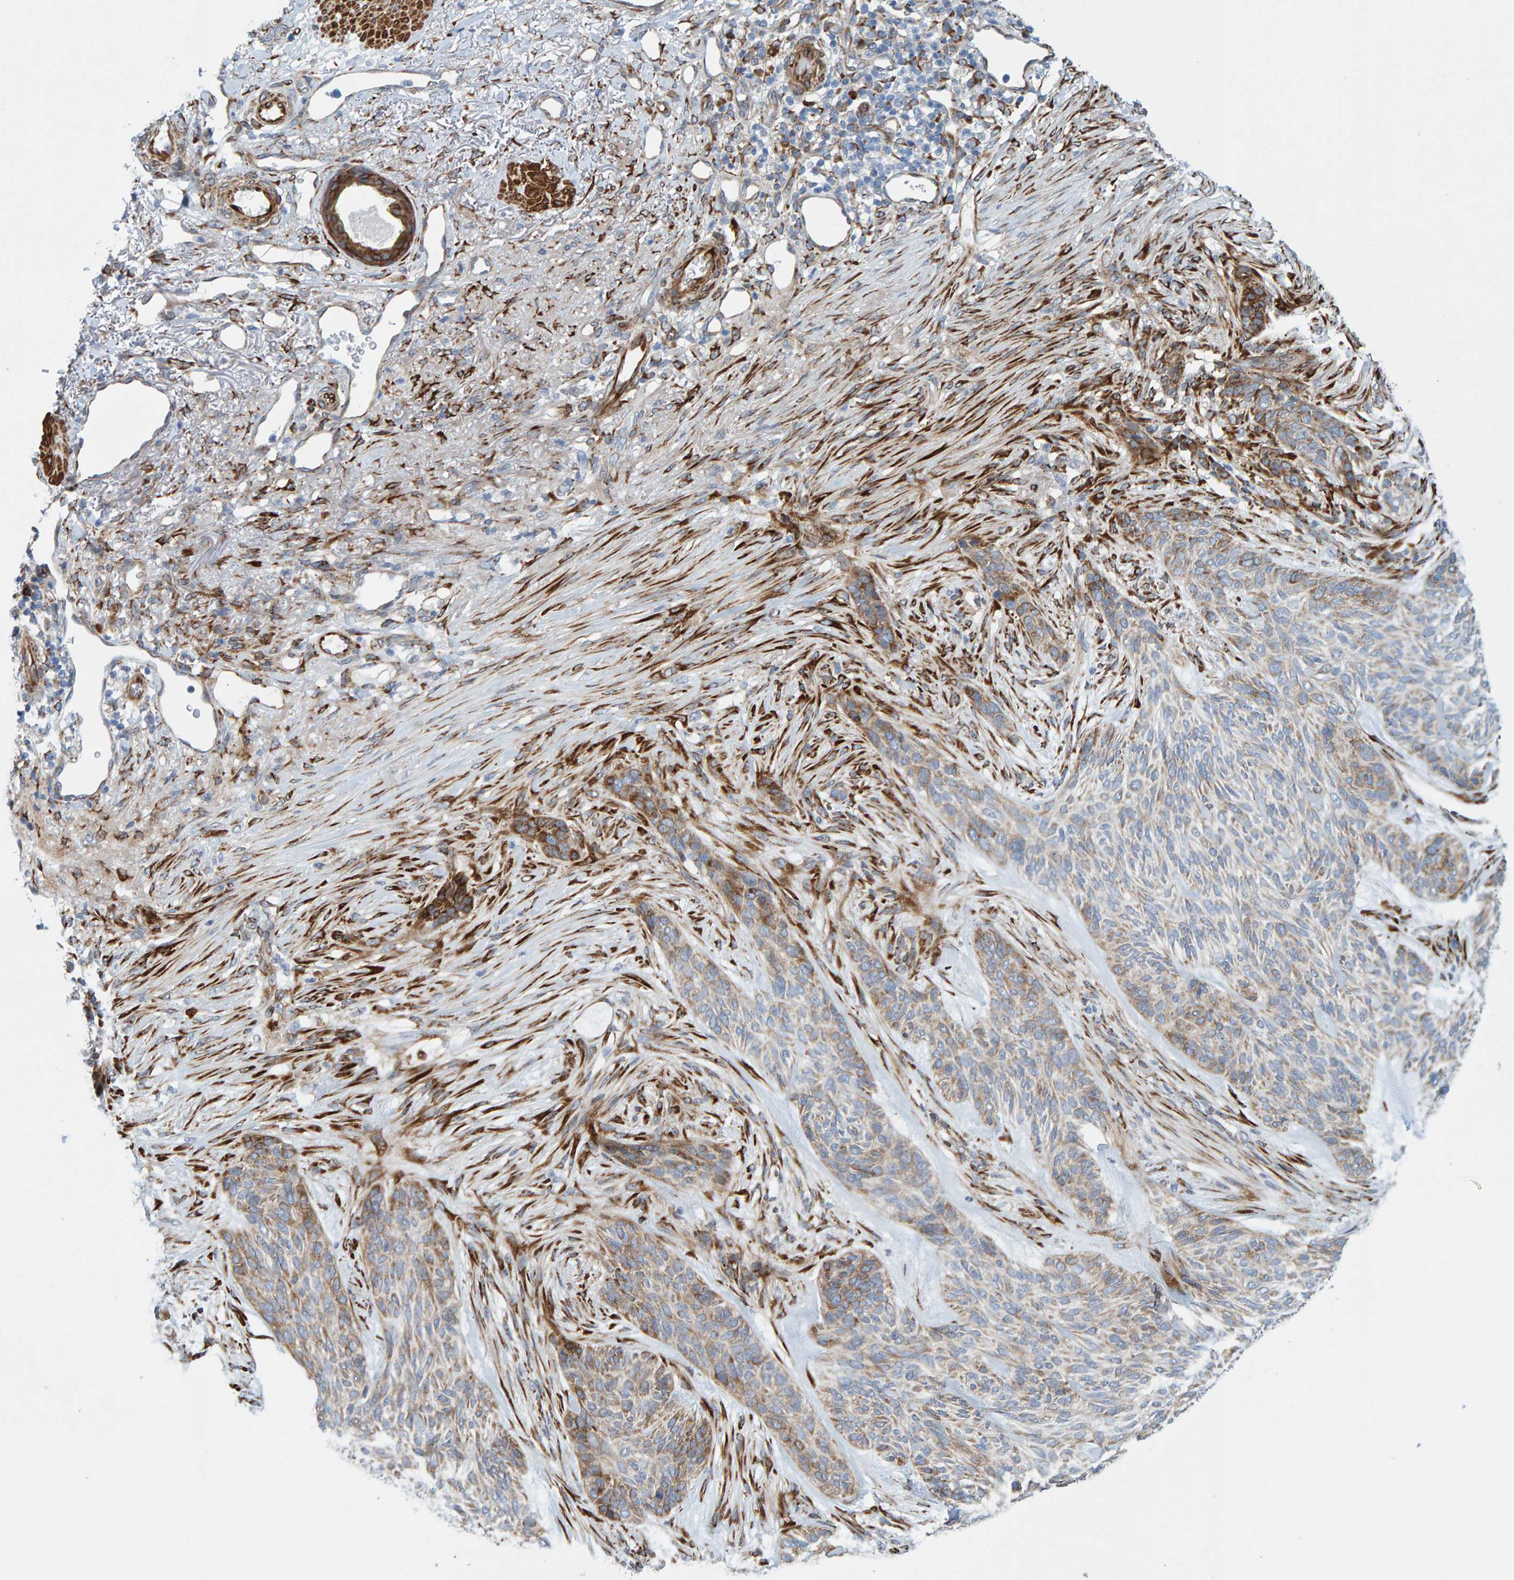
{"staining": {"intensity": "moderate", "quantity": "25%-75%", "location": "cytoplasmic/membranous"}, "tissue": "skin cancer", "cell_type": "Tumor cells", "image_type": "cancer", "snomed": [{"axis": "morphology", "description": "Basal cell carcinoma"}, {"axis": "topography", "description": "Skin"}], "caption": "Skin basal cell carcinoma stained for a protein reveals moderate cytoplasmic/membranous positivity in tumor cells.", "gene": "MMP16", "patient": {"sex": "male", "age": 55}}